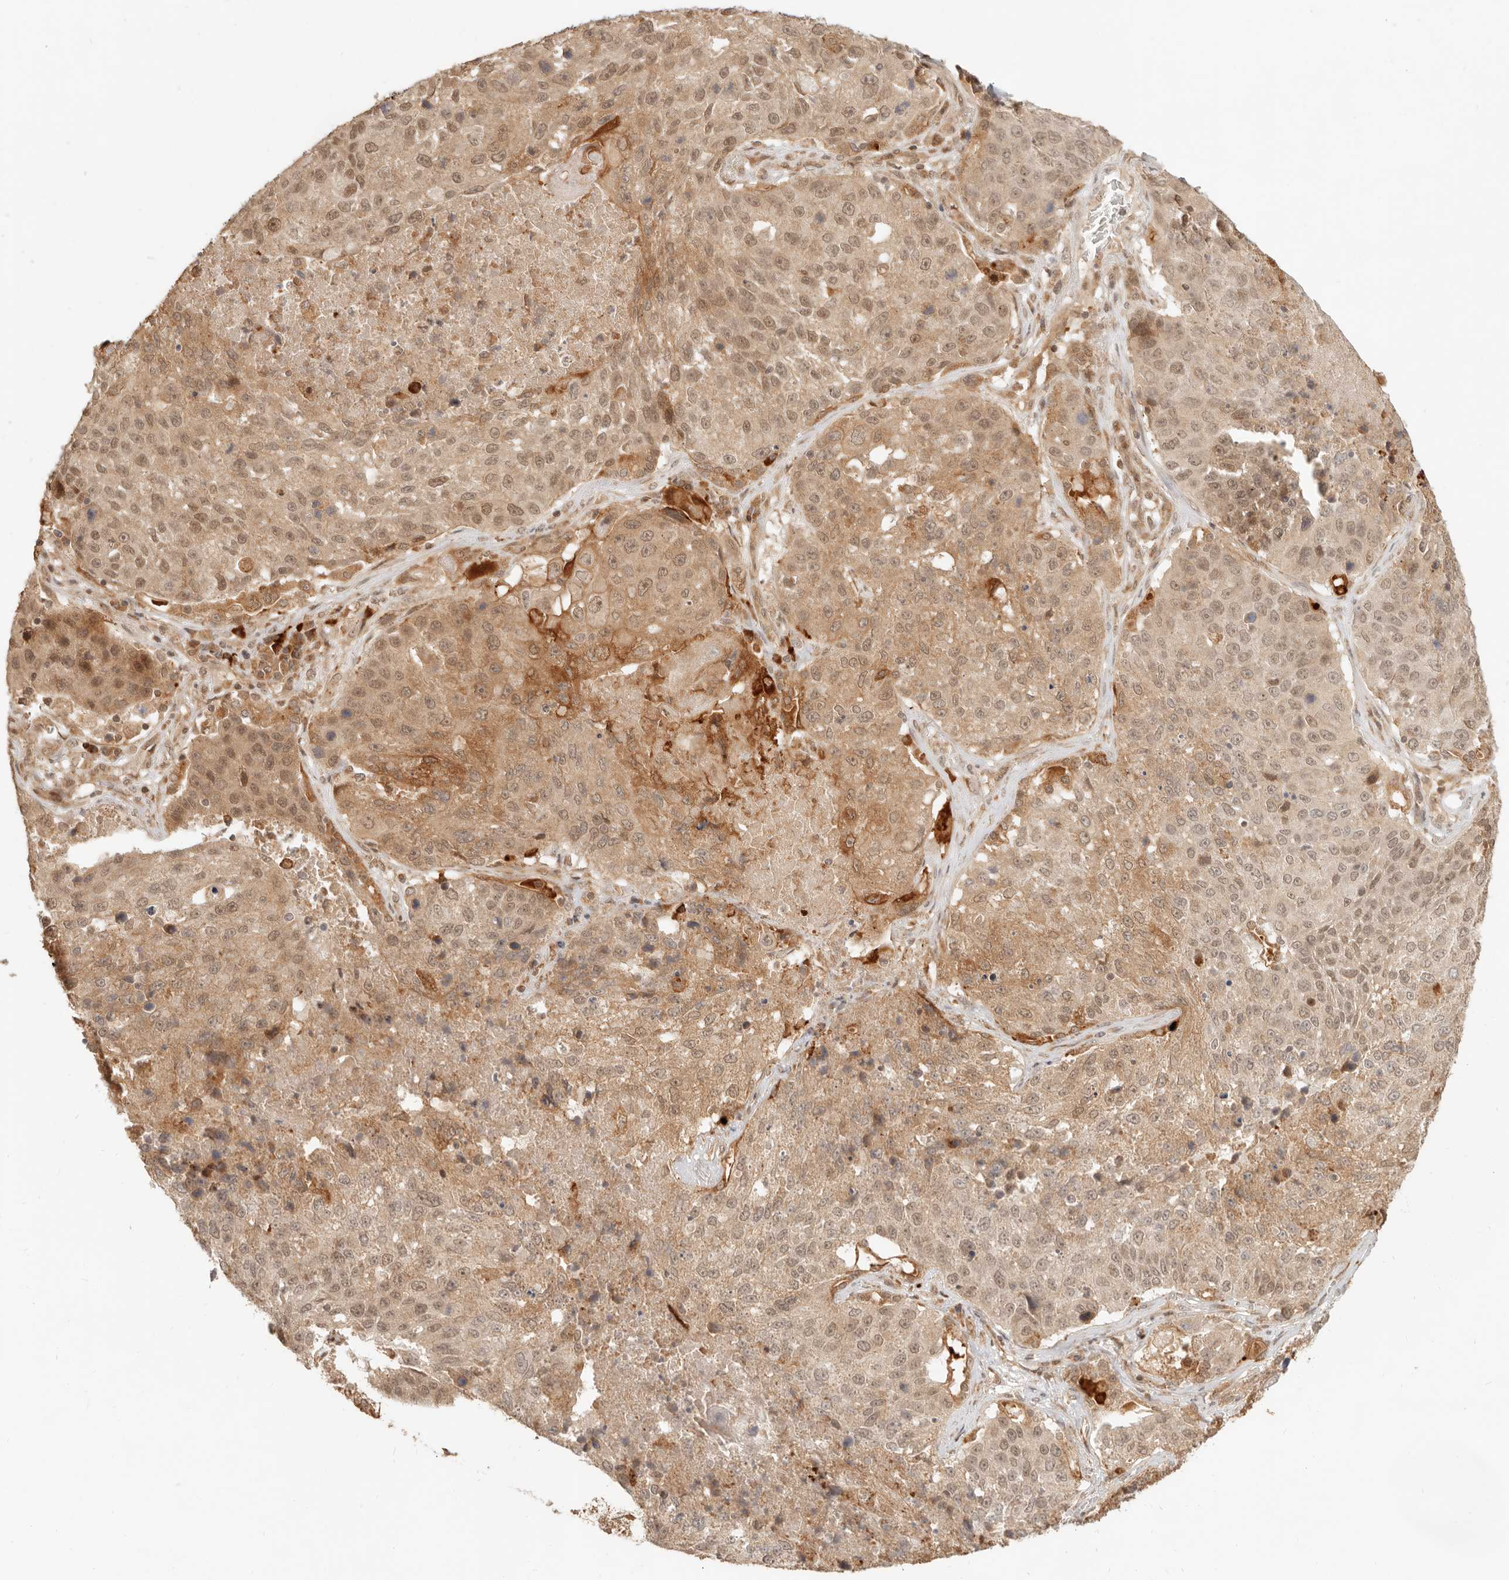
{"staining": {"intensity": "moderate", "quantity": ">75%", "location": "cytoplasmic/membranous,nuclear"}, "tissue": "lung cancer", "cell_type": "Tumor cells", "image_type": "cancer", "snomed": [{"axis": "morphology", "description": "Squamous cell carcinoma, NOS"}, {"axis": "topography", "description": "Lung"}], "caption": "Moderate cytoplasmic/membranous and nuclear protein positivity is identified in approximately >75% of tumor cells in lung cancer. Immunohistochemistry (ihc) stains the protein in brown and the nuclei are stained blue.", "gene": "BAALC", "patient": {"sex": "male", "age": 61}}